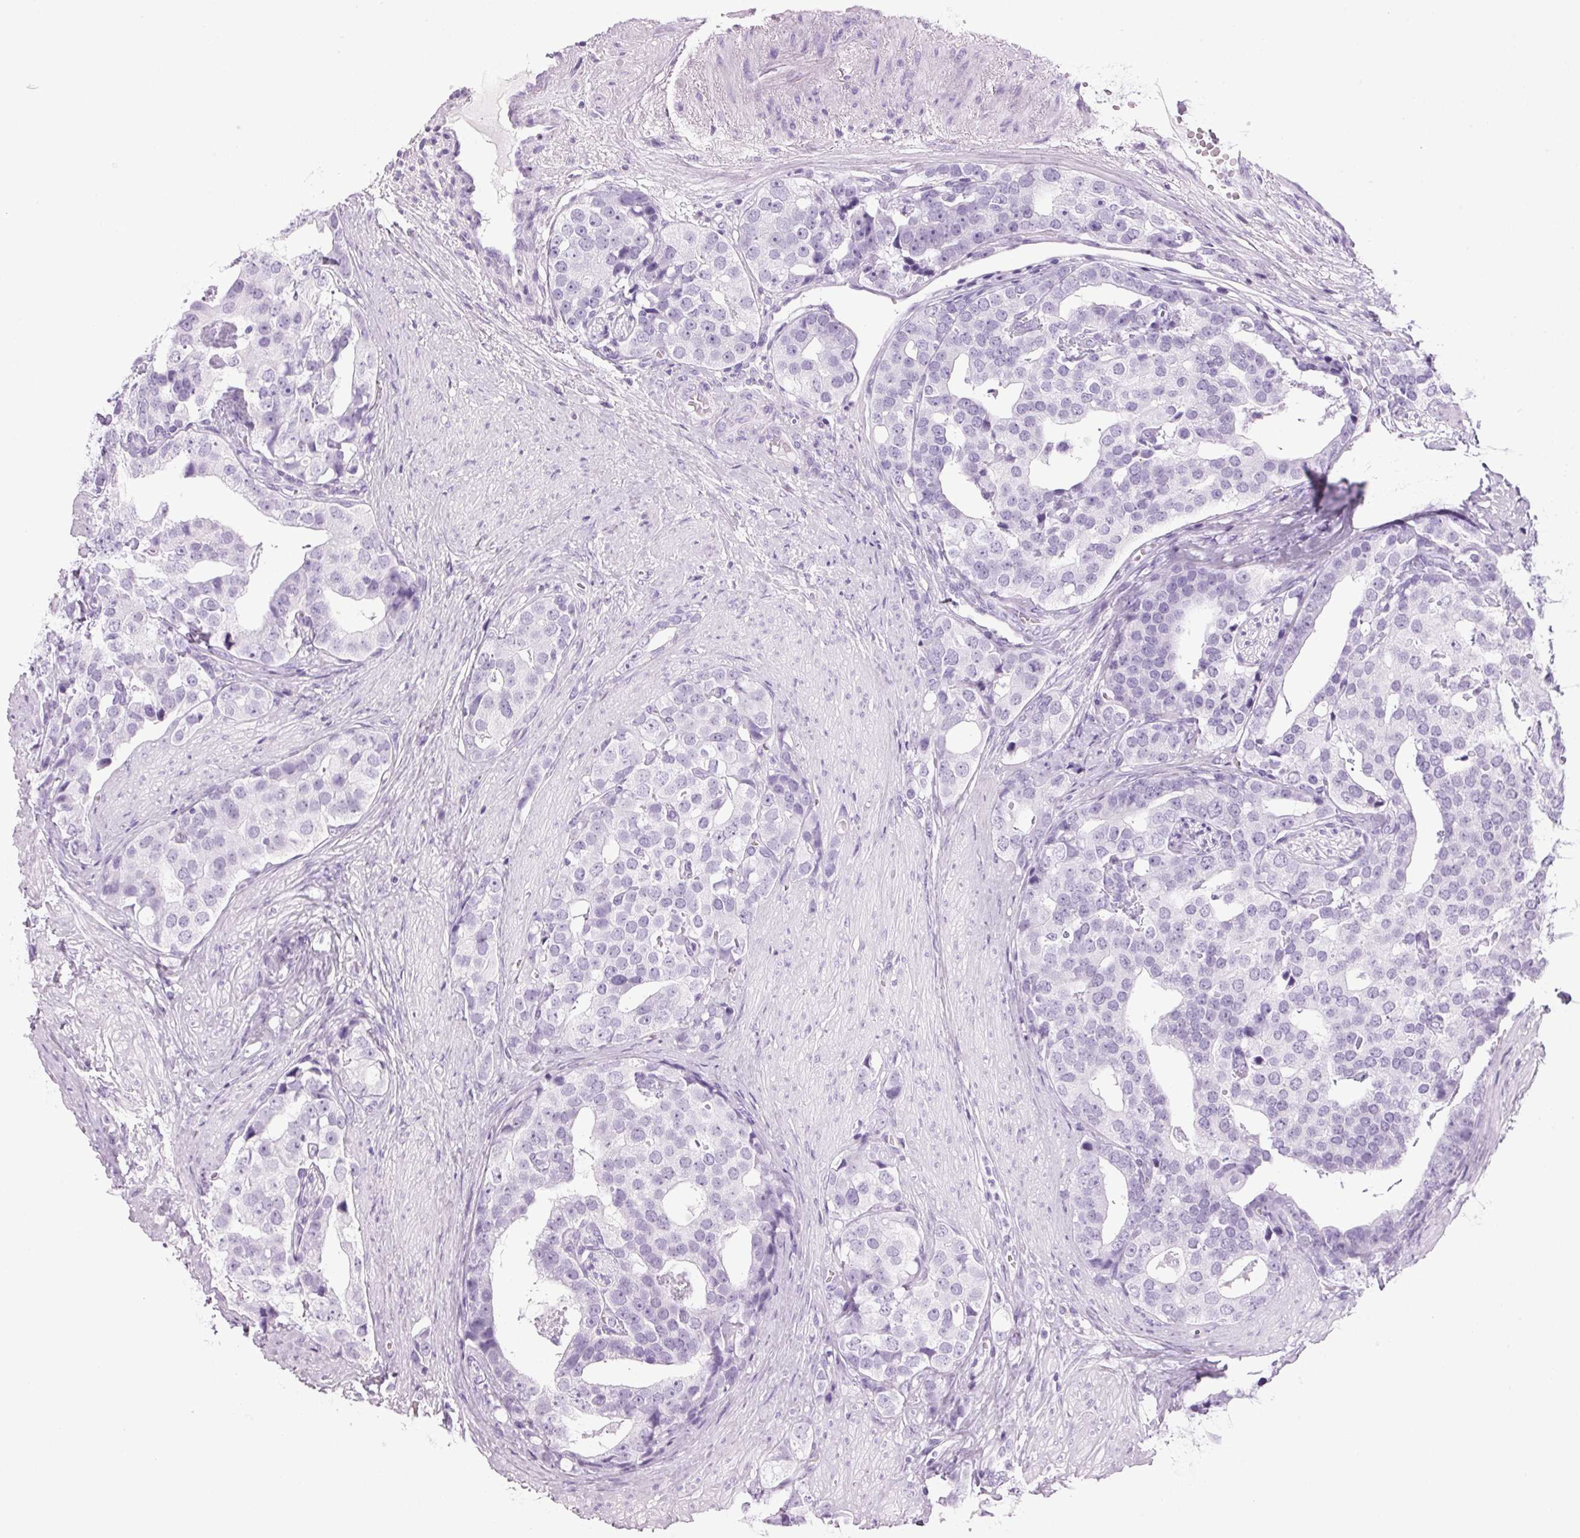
{"staining": {"intensity": "negative", "quantity": "none", "location": "none"}, "tissue": "prostate cancer", "cell_type": "Tumor cells", "image_type": "cancer", "snomed": [{"axis": "morphology", "description": "Adenocarcinoma, High grade"}, {"axis": "topography", "description": "Prostate"}], "caption": "IHC photomicrograph of prostate adenocarcinoma (high-grade) stained for a protein (brown), which demonstrates no expression in tumor cells.", "gene": "PPP1R1A", "patient": {"sex": "male", "age": 71}}